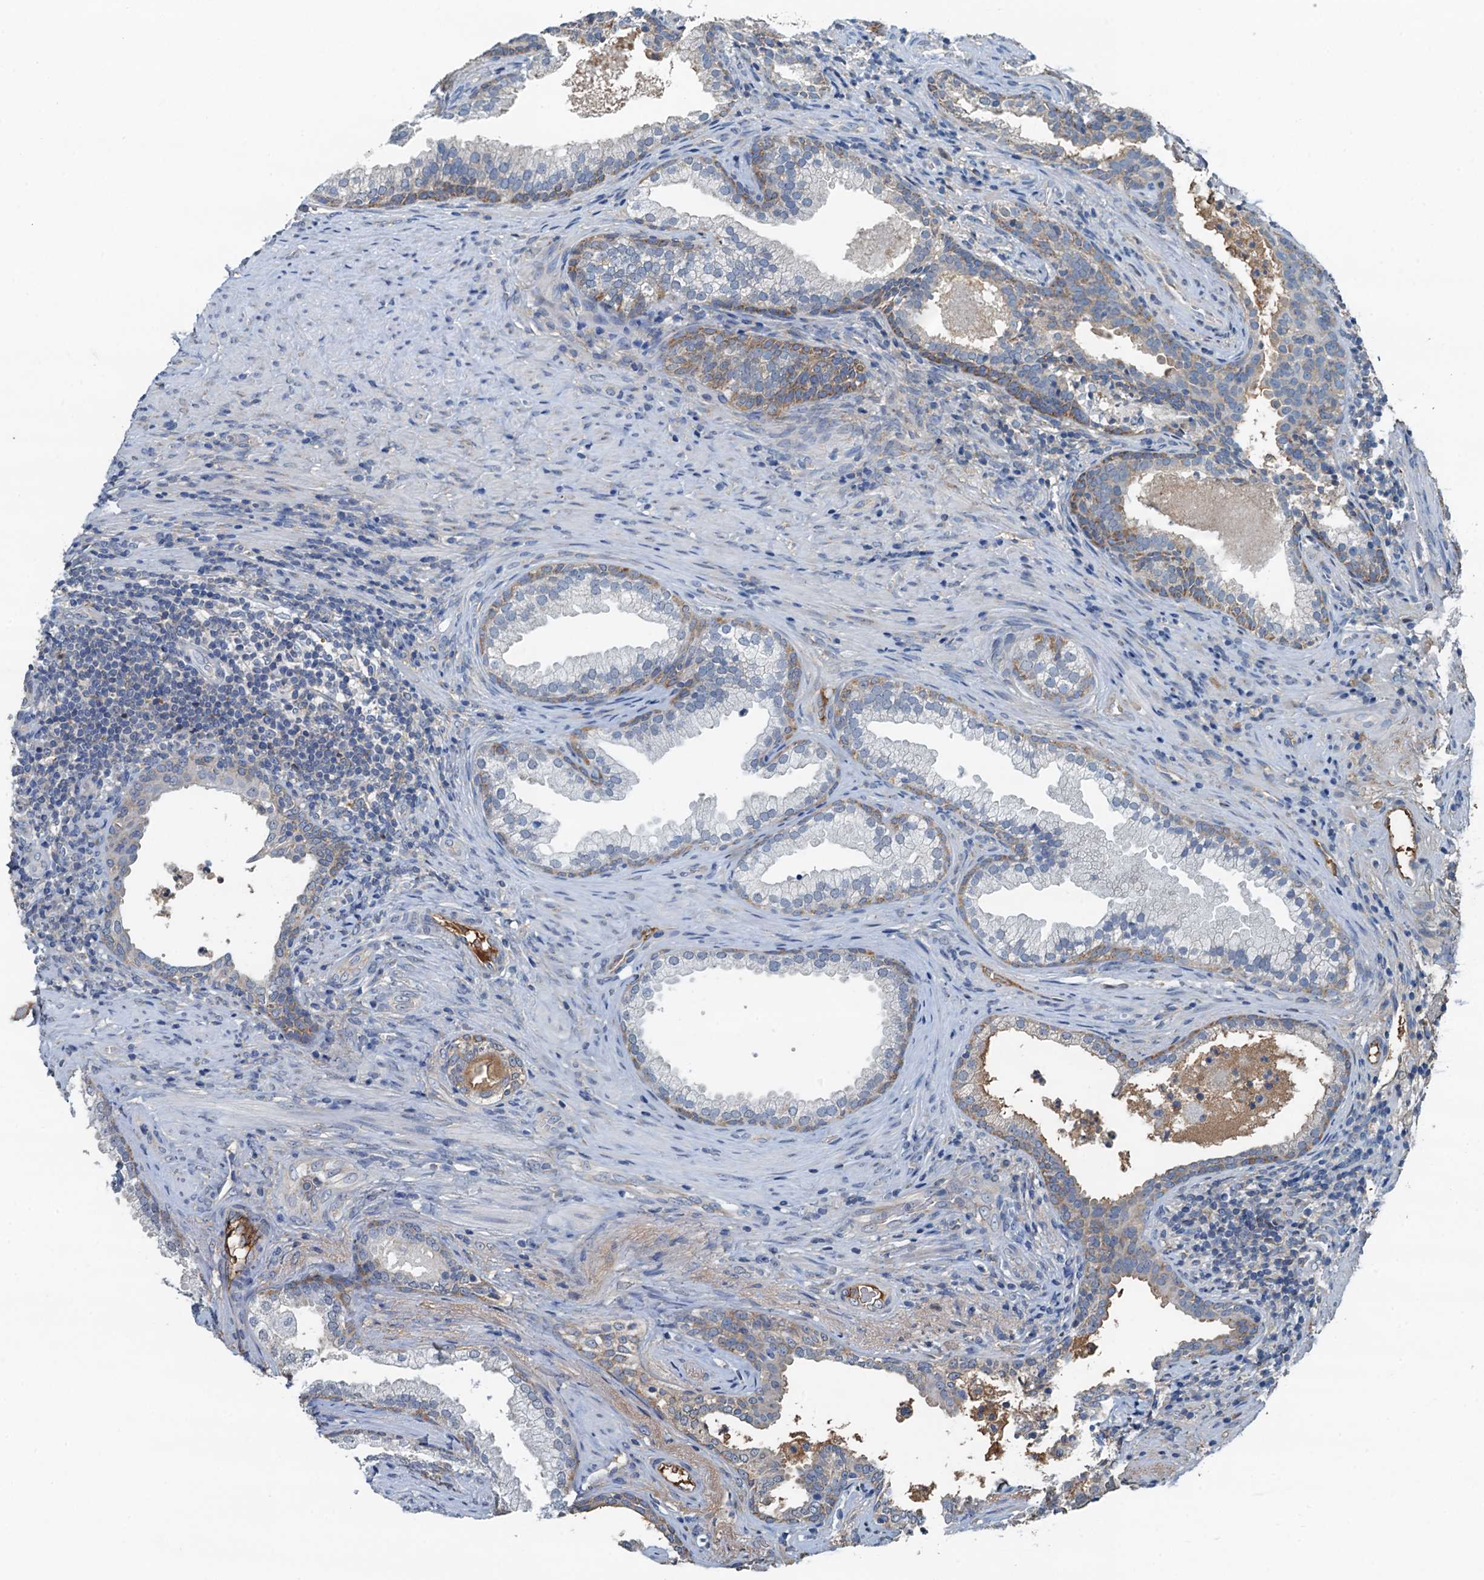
{"staining": {"intensity": "weak", "quantity": "<25%", "location": "cytoplasmic/membranous"}, "tissue": "prostate", "cell_type": "Glandular cells", "image_type": "normal", "snomed": [{"axis": "morphology", "description": "Normal tissue, NOS"}, {"axis": "topography", "description": "Prostate"}], "caption": "An image of prostate stained for a protein displays no brown staining in glandular cells.", "gene": "LSM14B", "patient": {"sex": "male", "age": 76}}